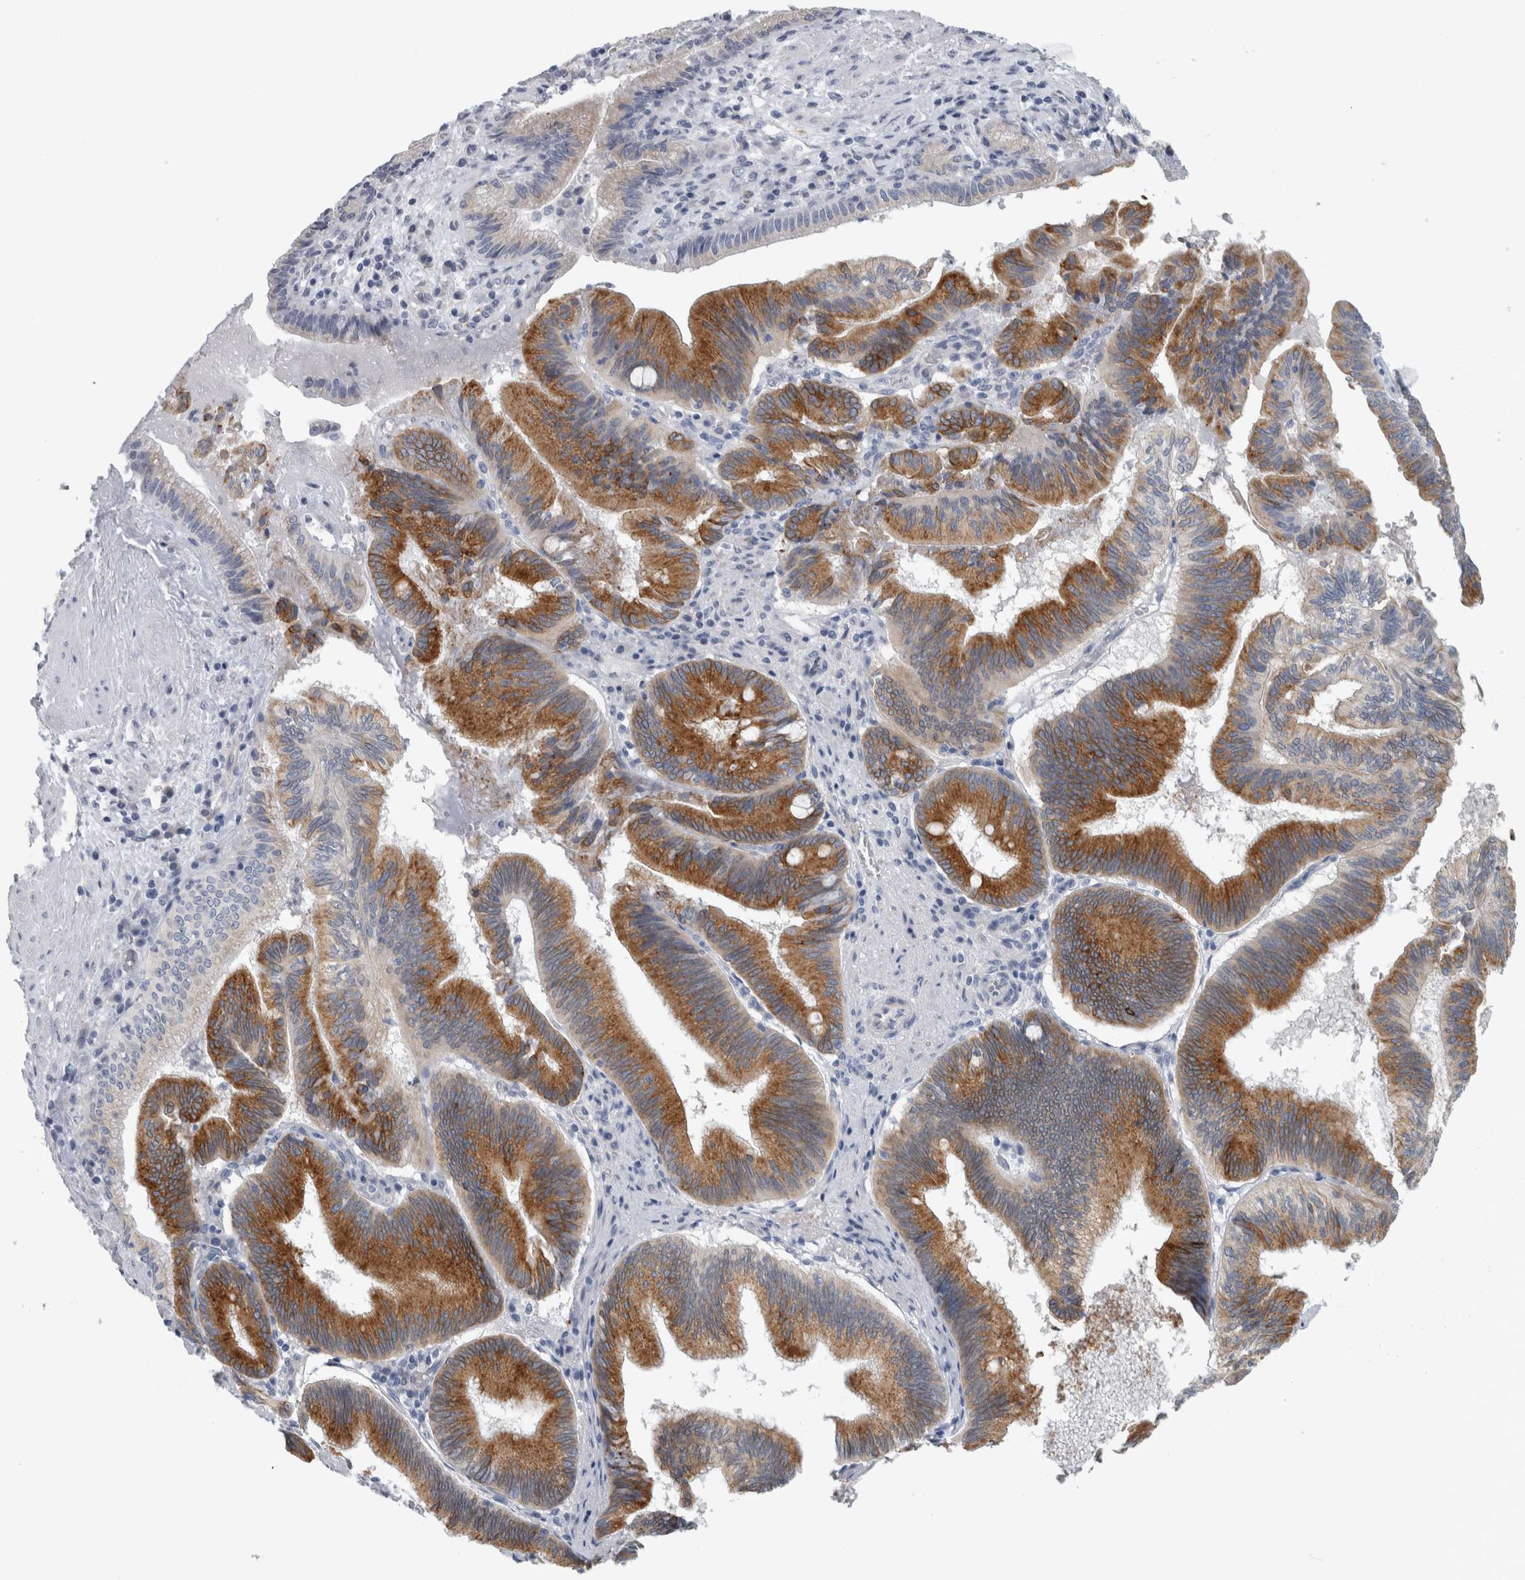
{"staining": {"intensity": "strong", "quantity": ">75%", "location": "cytoplasmic/membranous"}, "tissue": "pancreatic cancer", "cell_type": "Tumor cells", "image_type": "cancer", "snomed": [{"axis": "morphology", "description": "Adenocarcinoma, NOS"}, {"axis": "topography", "description": "Pancreas"}], "caption": "This is a photomicrograph of immunohistochemistry (IHC) staining of adenocarcinoma (pancreatic), which shows strong expression in the cytoplasmic/membranous of tumor cells.", "gene": "B3GNT3", "patient": {"sex": "male", "age": 82}}